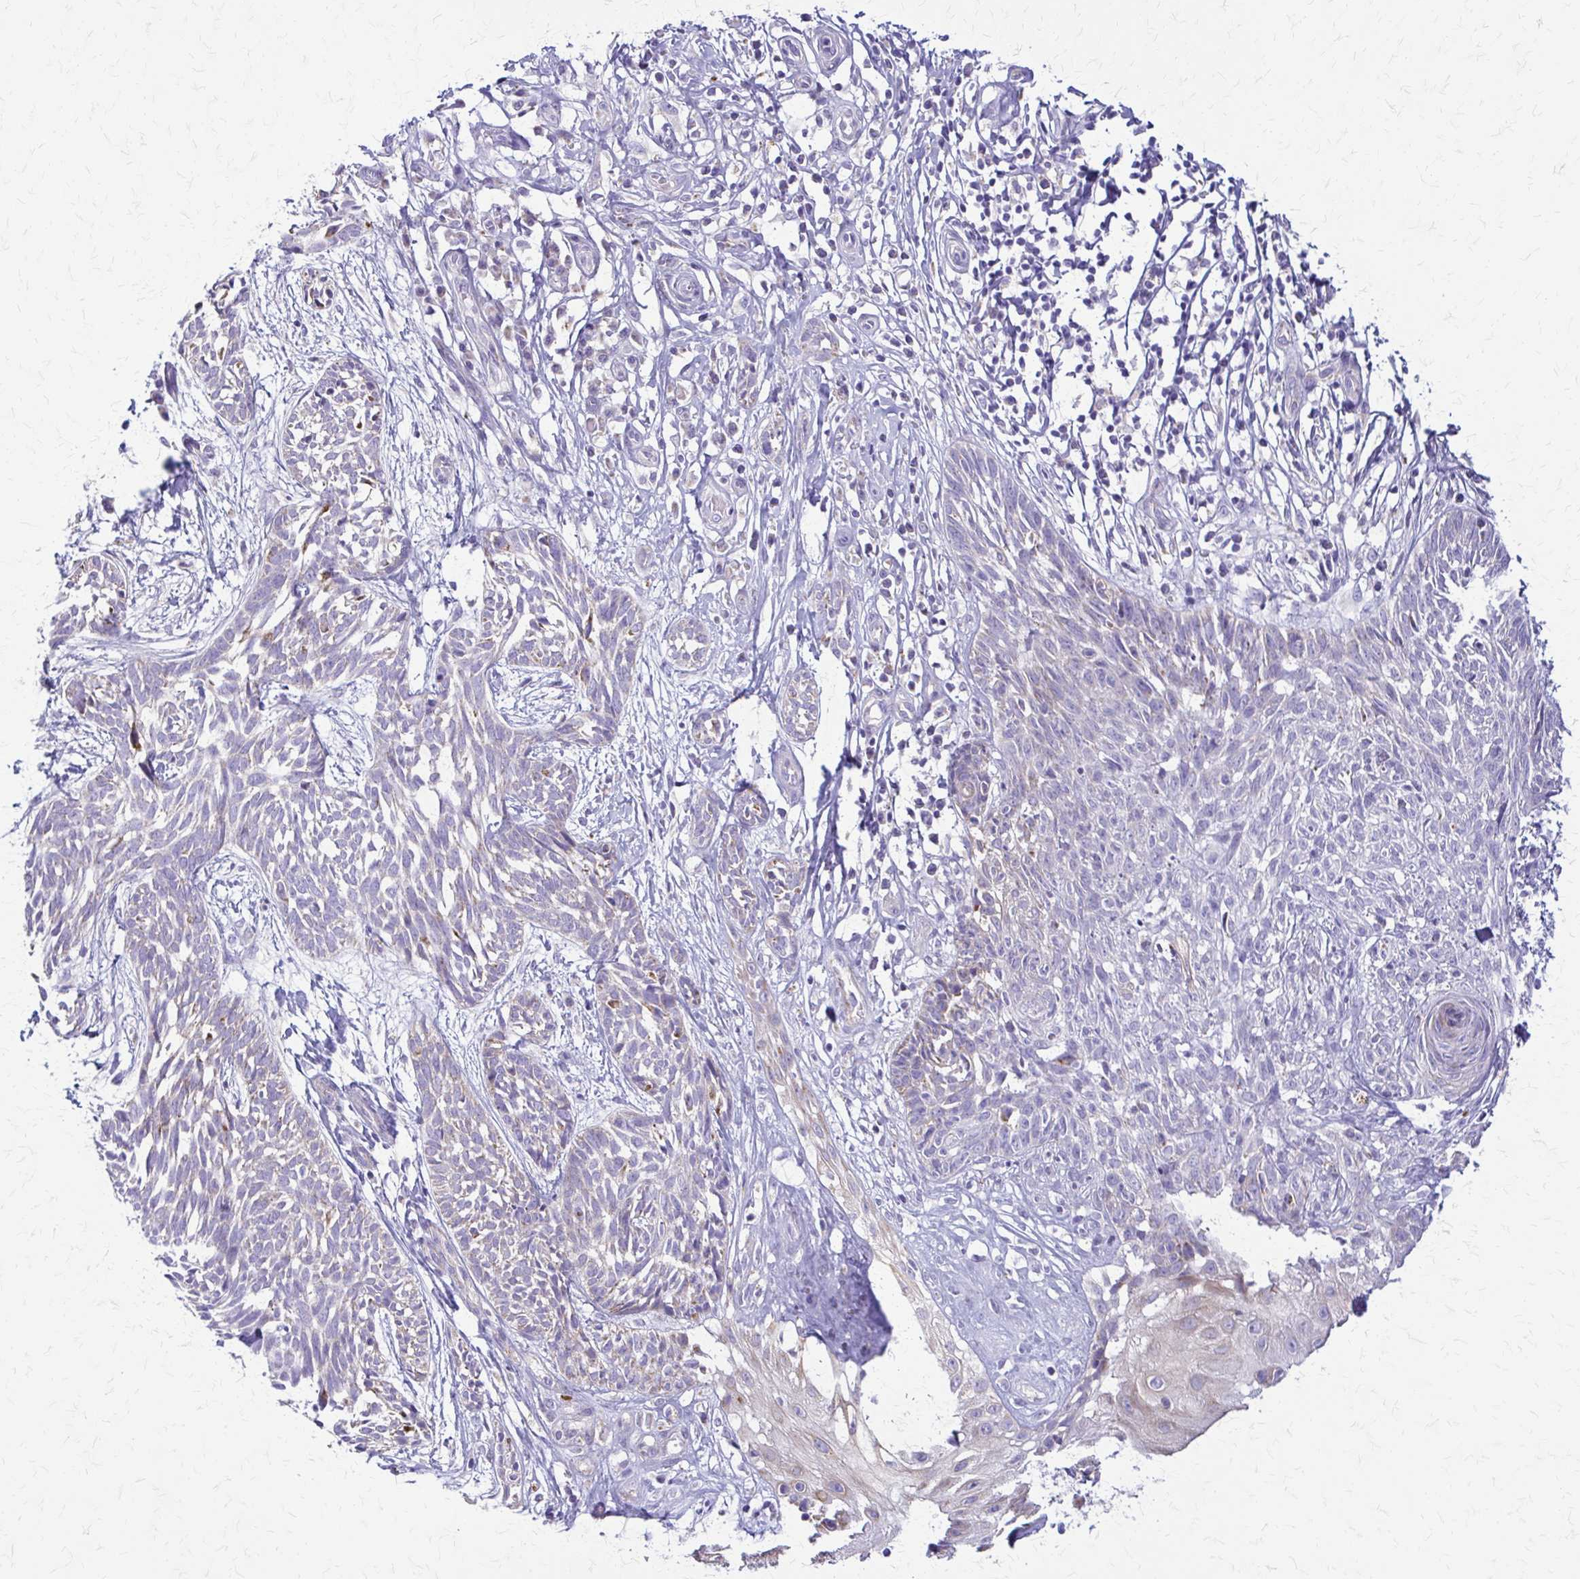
{"staining": {"intensity": "negative", "quantity": "none", "location": "none"}, "tissue": "skin cancer", "cell_type": "Tumor cells", "image_type": "cancer", "snomed": [{"axis": "morphology", "description": "Basal cell carcinoma"}, {"axis": "topography", "description": "Skin"}, {"axis": "topography", "description": "Skin, foot"}], "caption": "Tumor cells are negative for brown protein staining in skin cancer.", "gene": "SAMD13", "patient": {"sex": "female", "age": 86}}